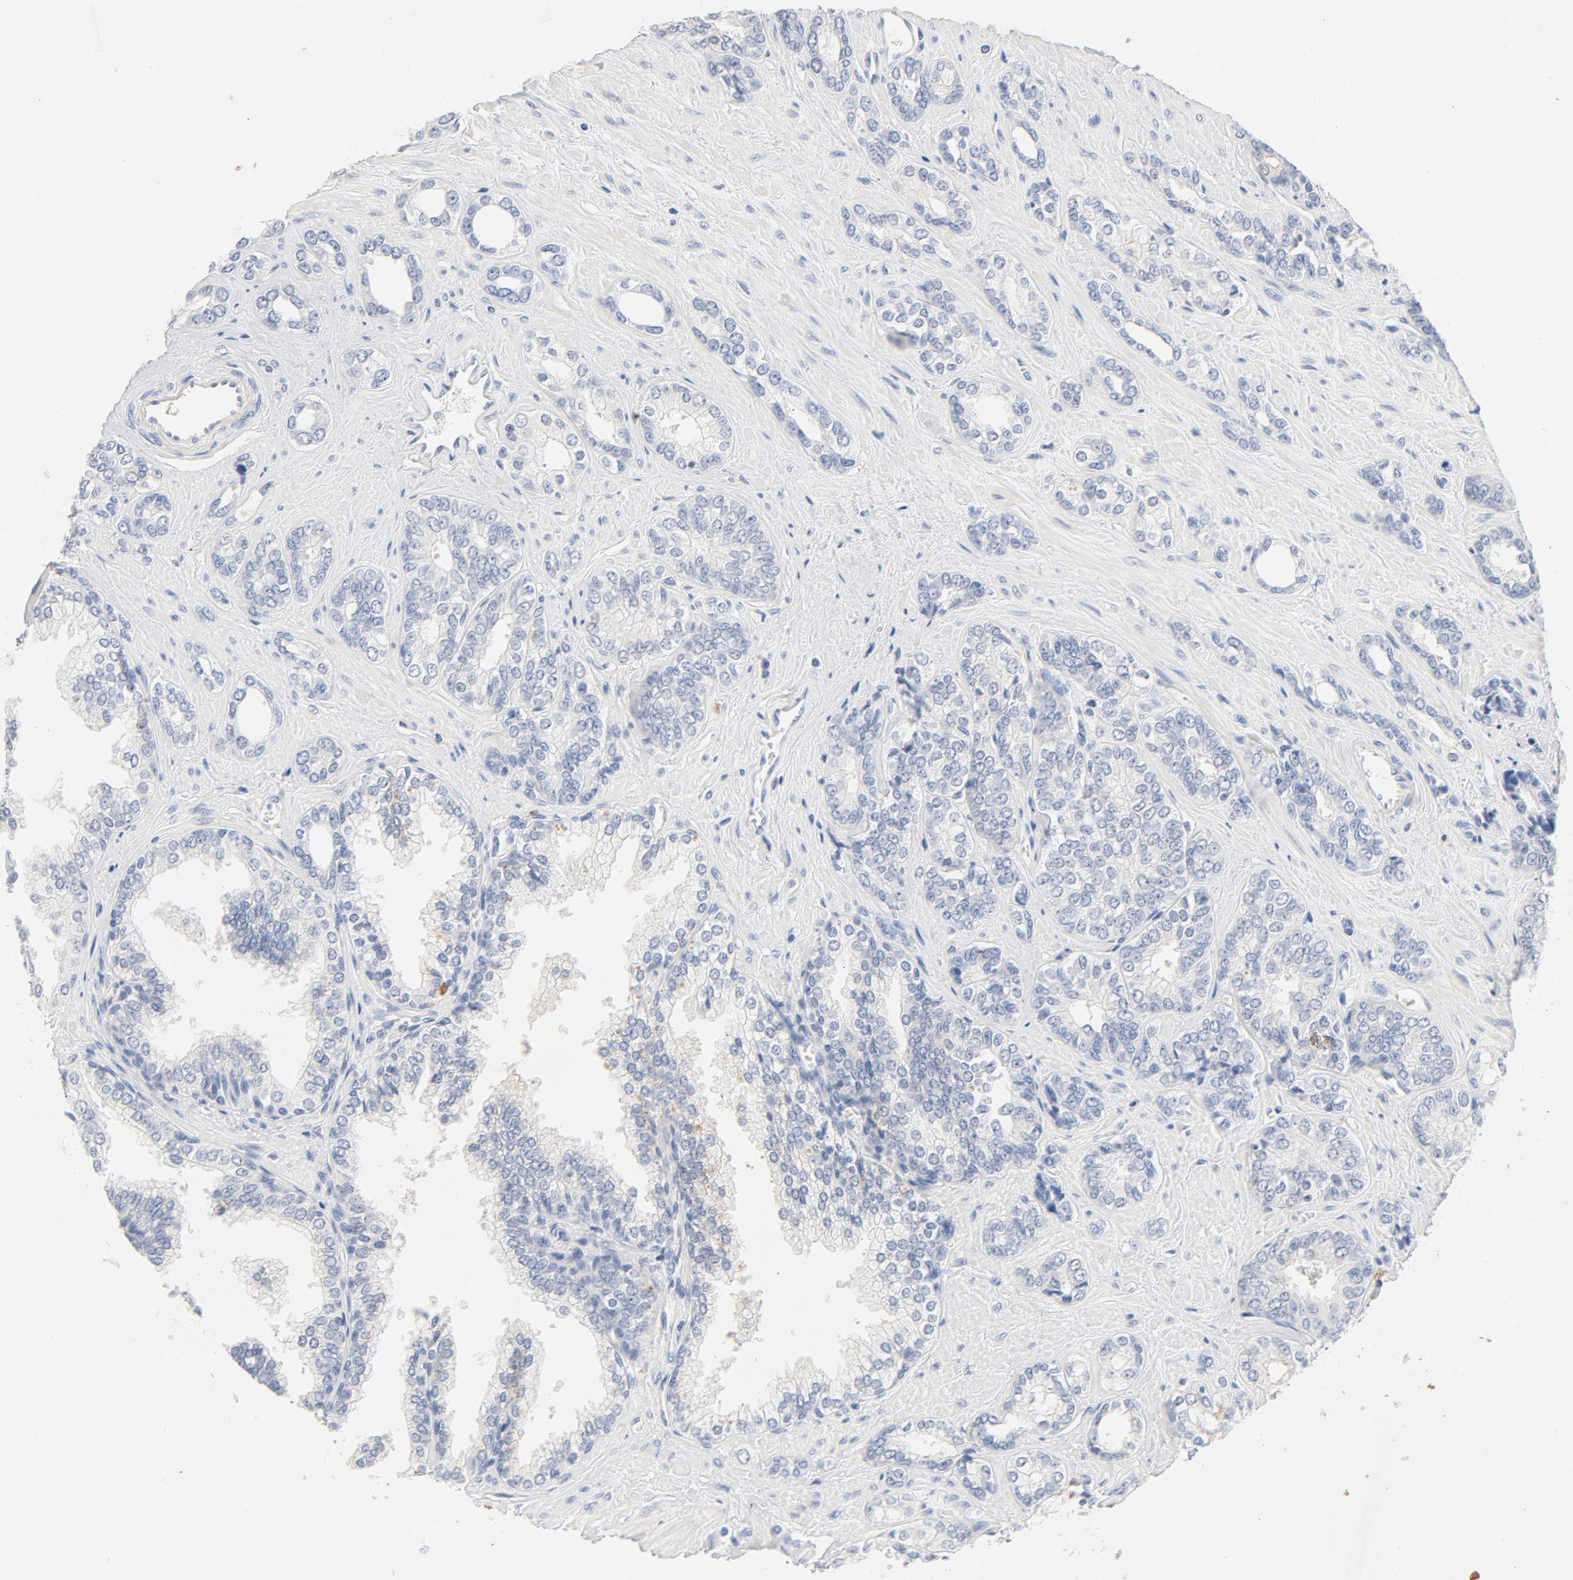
{"staining": {"intensity": "negative", "quantity": "none", "location": "none"}, "tissue": "prostate cancer", "cell_type": "Tumor cells", "image_type": "cancer", "snomed": [{"axis": "morphology", "description": "Adenocarcinoma, High grade"}, {"axis": "topography", "description": "Prostate"}], "caption": "A photomicrograph of human high-grade adenocarcinoma (prostate) is negative for staining in tumor cells.", "gene": "STAT1", "patient": {"sex": "male", "age": 67}}